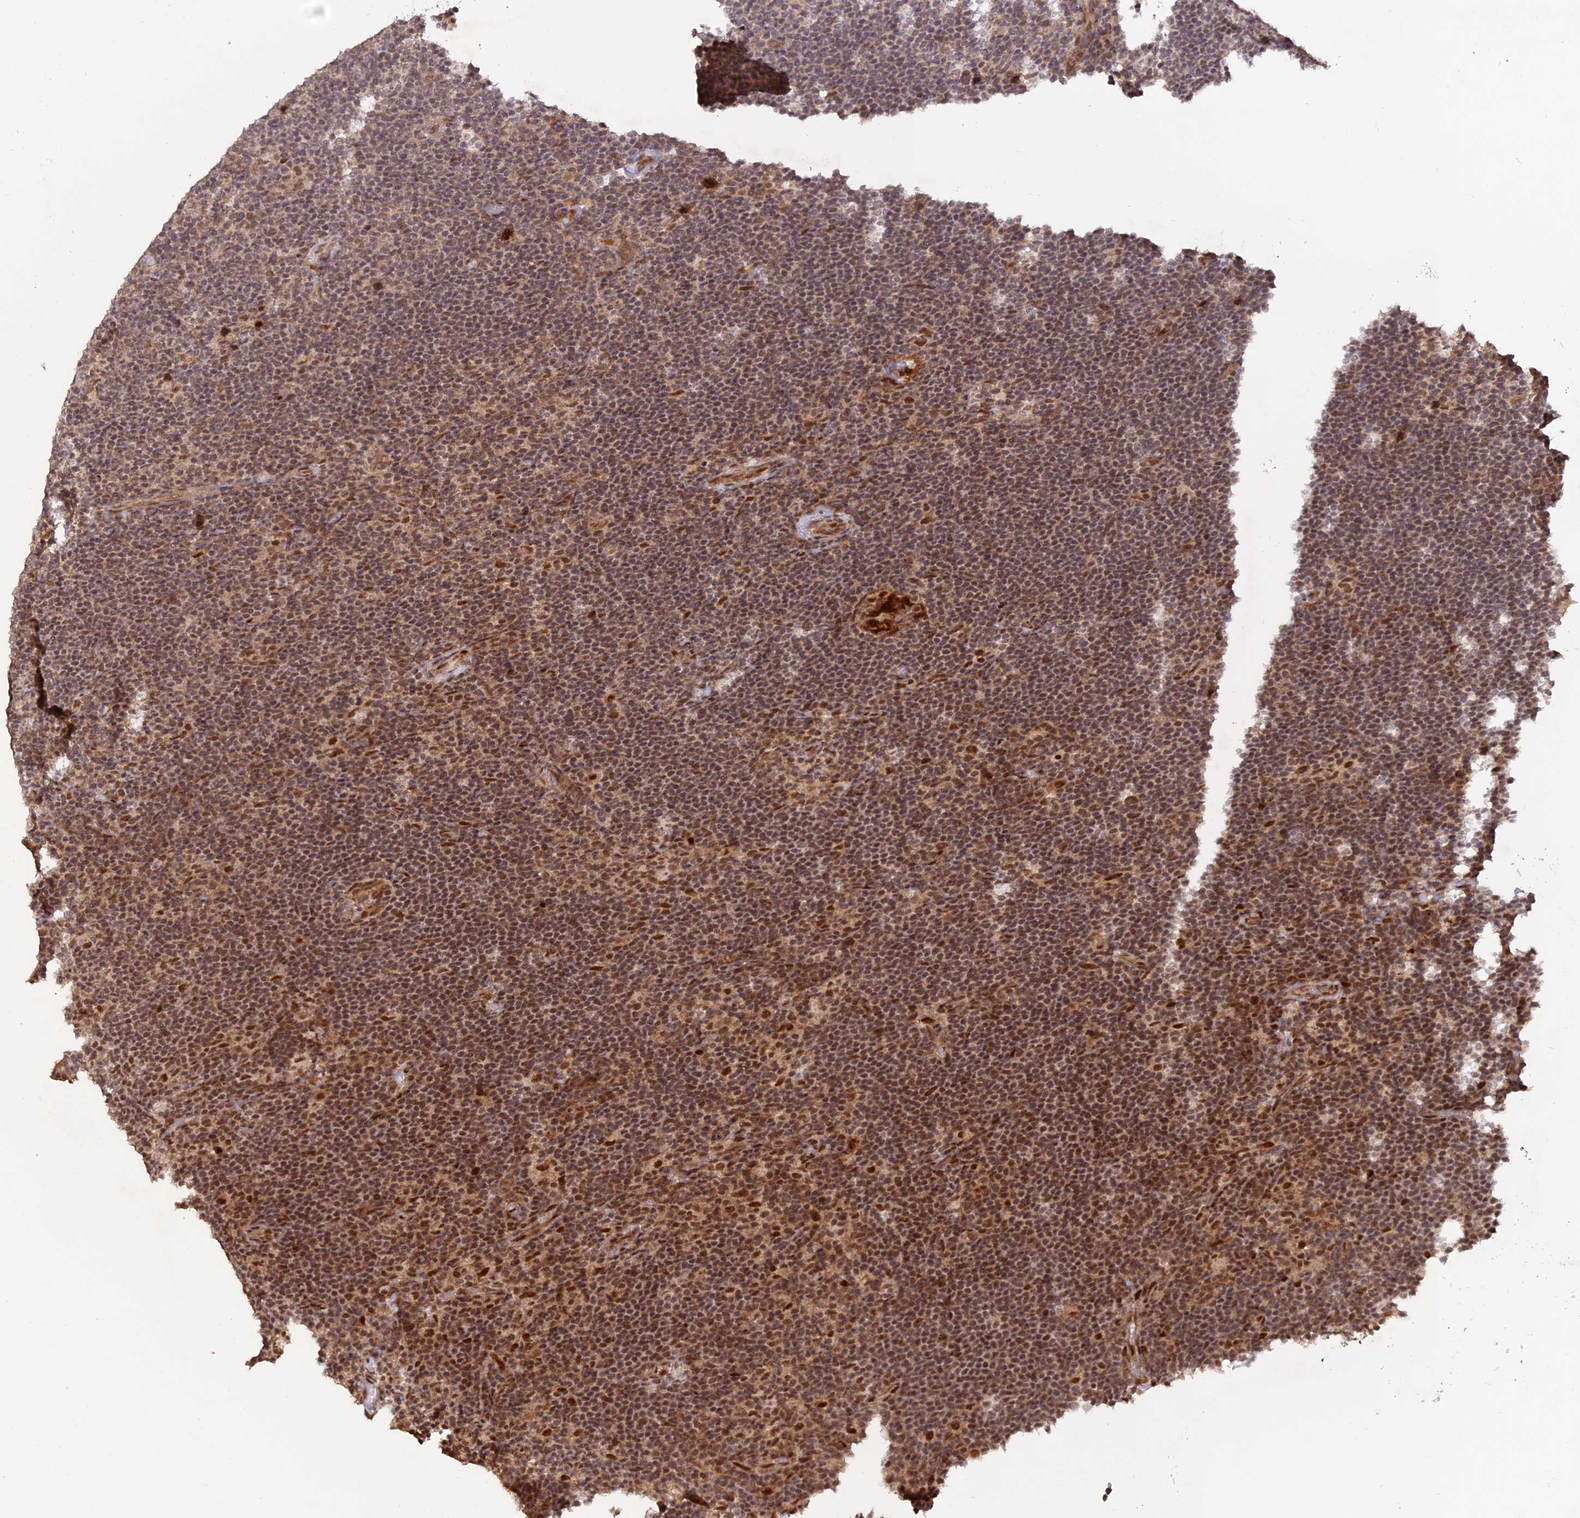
{"staining": {"intensity": "moderate", "quantity": "25%-75%", "location": "nuclear"}, "tissue": "lymphoma", "cell_type": "Tumor cells", "image_type": "cancer", "snomed": [{"axis": "morphology", "description": "Hodgkin's disease, NOS"}, {"axis": "topography", "description": "Lymph node"}], "caption": "A brown stain shows moderate nuclear staining of a protein in lymphoma tumor cells. (brown staining indicates protein expression, while blue staining denotes nuclei).", "gene": "PKIG", "patient": {"sex": "female", "age": 57}}